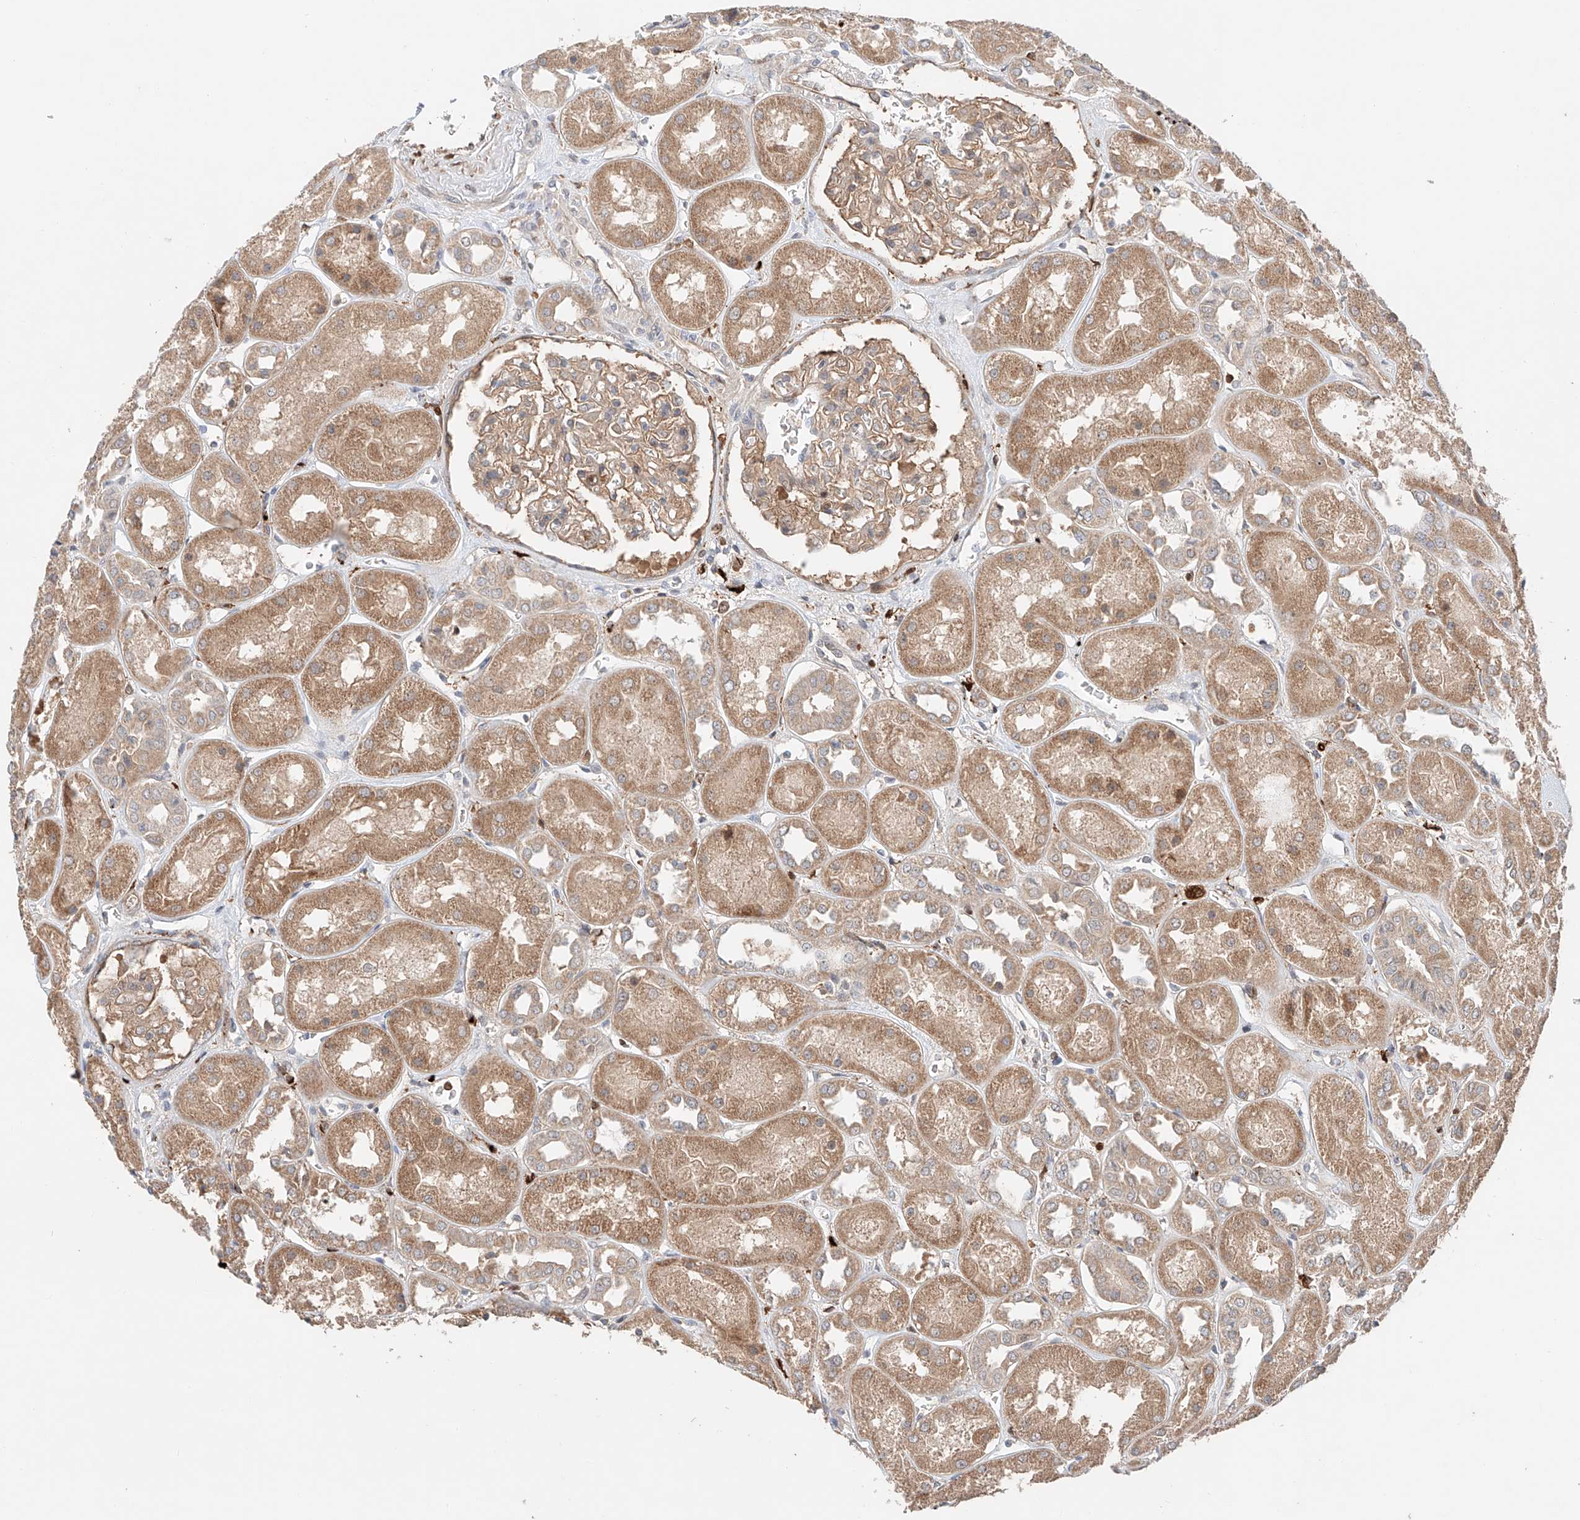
{"staining": {"intensity": "weak", "quantity": "25%-75%", "location": "cytoplasmic/membranous"}, "tissue": "kidney", "cell_type": "Cells in glomeruli", "image_type": "normal", "snomed": [{"axis": "morphology", "description": "Normal tissue, NOS"}, {"axis": "topography", "description": "Kidney"}], "caption": "A low amount of weak cytoplasmic/membranous positivity is seen in about 25%-75% of cells in glomeruli in normal kidney. (DAB IHC, brown staining for protein, blue staining for nuclei).", "gene": "IGSF22", "patient": {"sex": "male", "age": 70}}